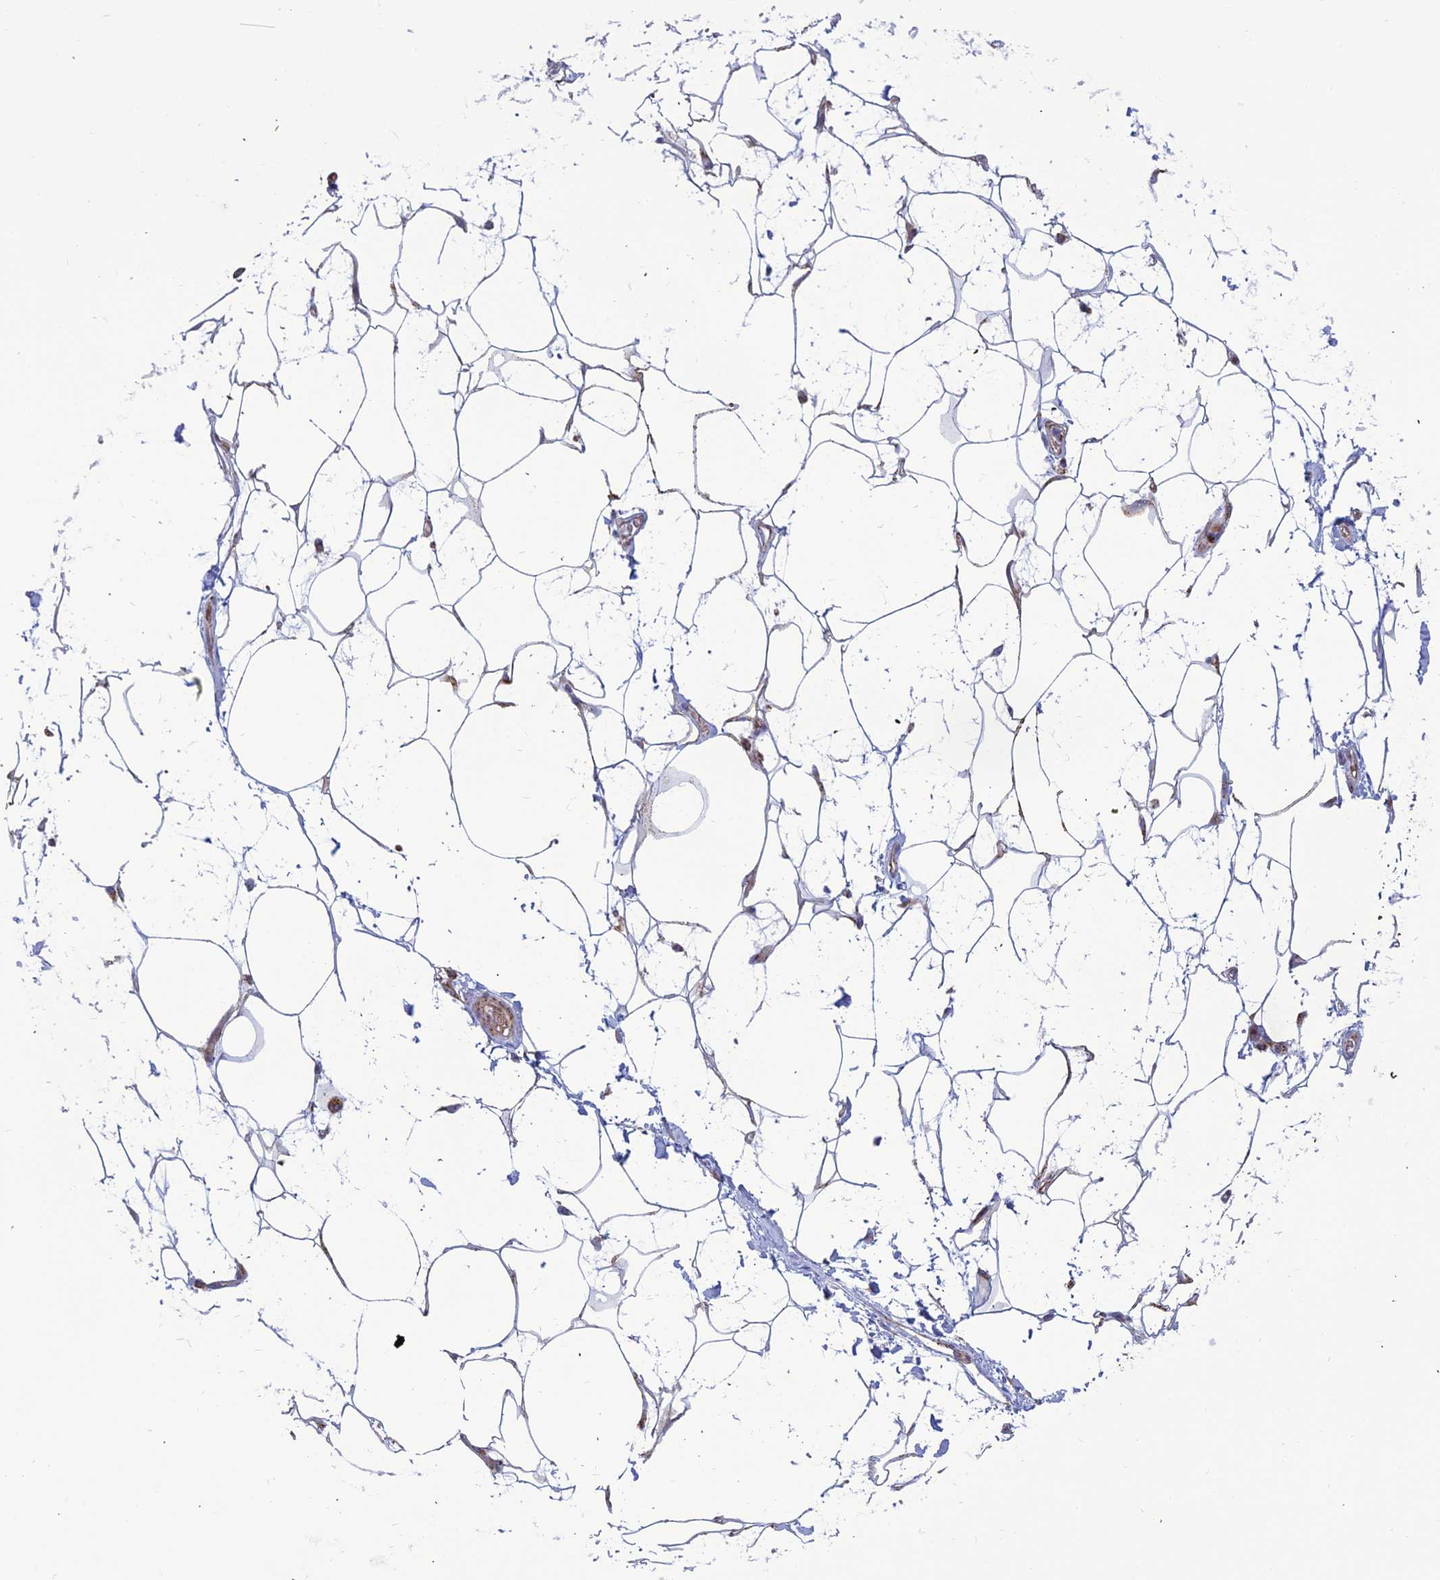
{"staining": {"intensity": "negative", "quantity": "none", "location": "none"}, "tissue": "adipose tissue", "cell_type": "Adipocytes", "image_type": "normal", "snomed": [{"axis": "morphology", "description": "Normal tissue, NOS"}, {"axis": "morphology", "description": "Adenocarcinoma, NOS"}, {"axis": "topography", "description": "Rectum"}, {"axis": "topography", "description": "Vagina"}, {"axis": "topography", "description": "Peripheral nerve tissue"}], "caption": "This micrograph is of unremarkable adipose tissue stained with IHC to label a protein in brown with the nuclei are counter-stained blue. There is no expression in adipocytes. (DAB immunohistochemistry (IHC), high magnification).", "gene": "SLC35F4", "patient": {"sex": "female", "age": 71}}